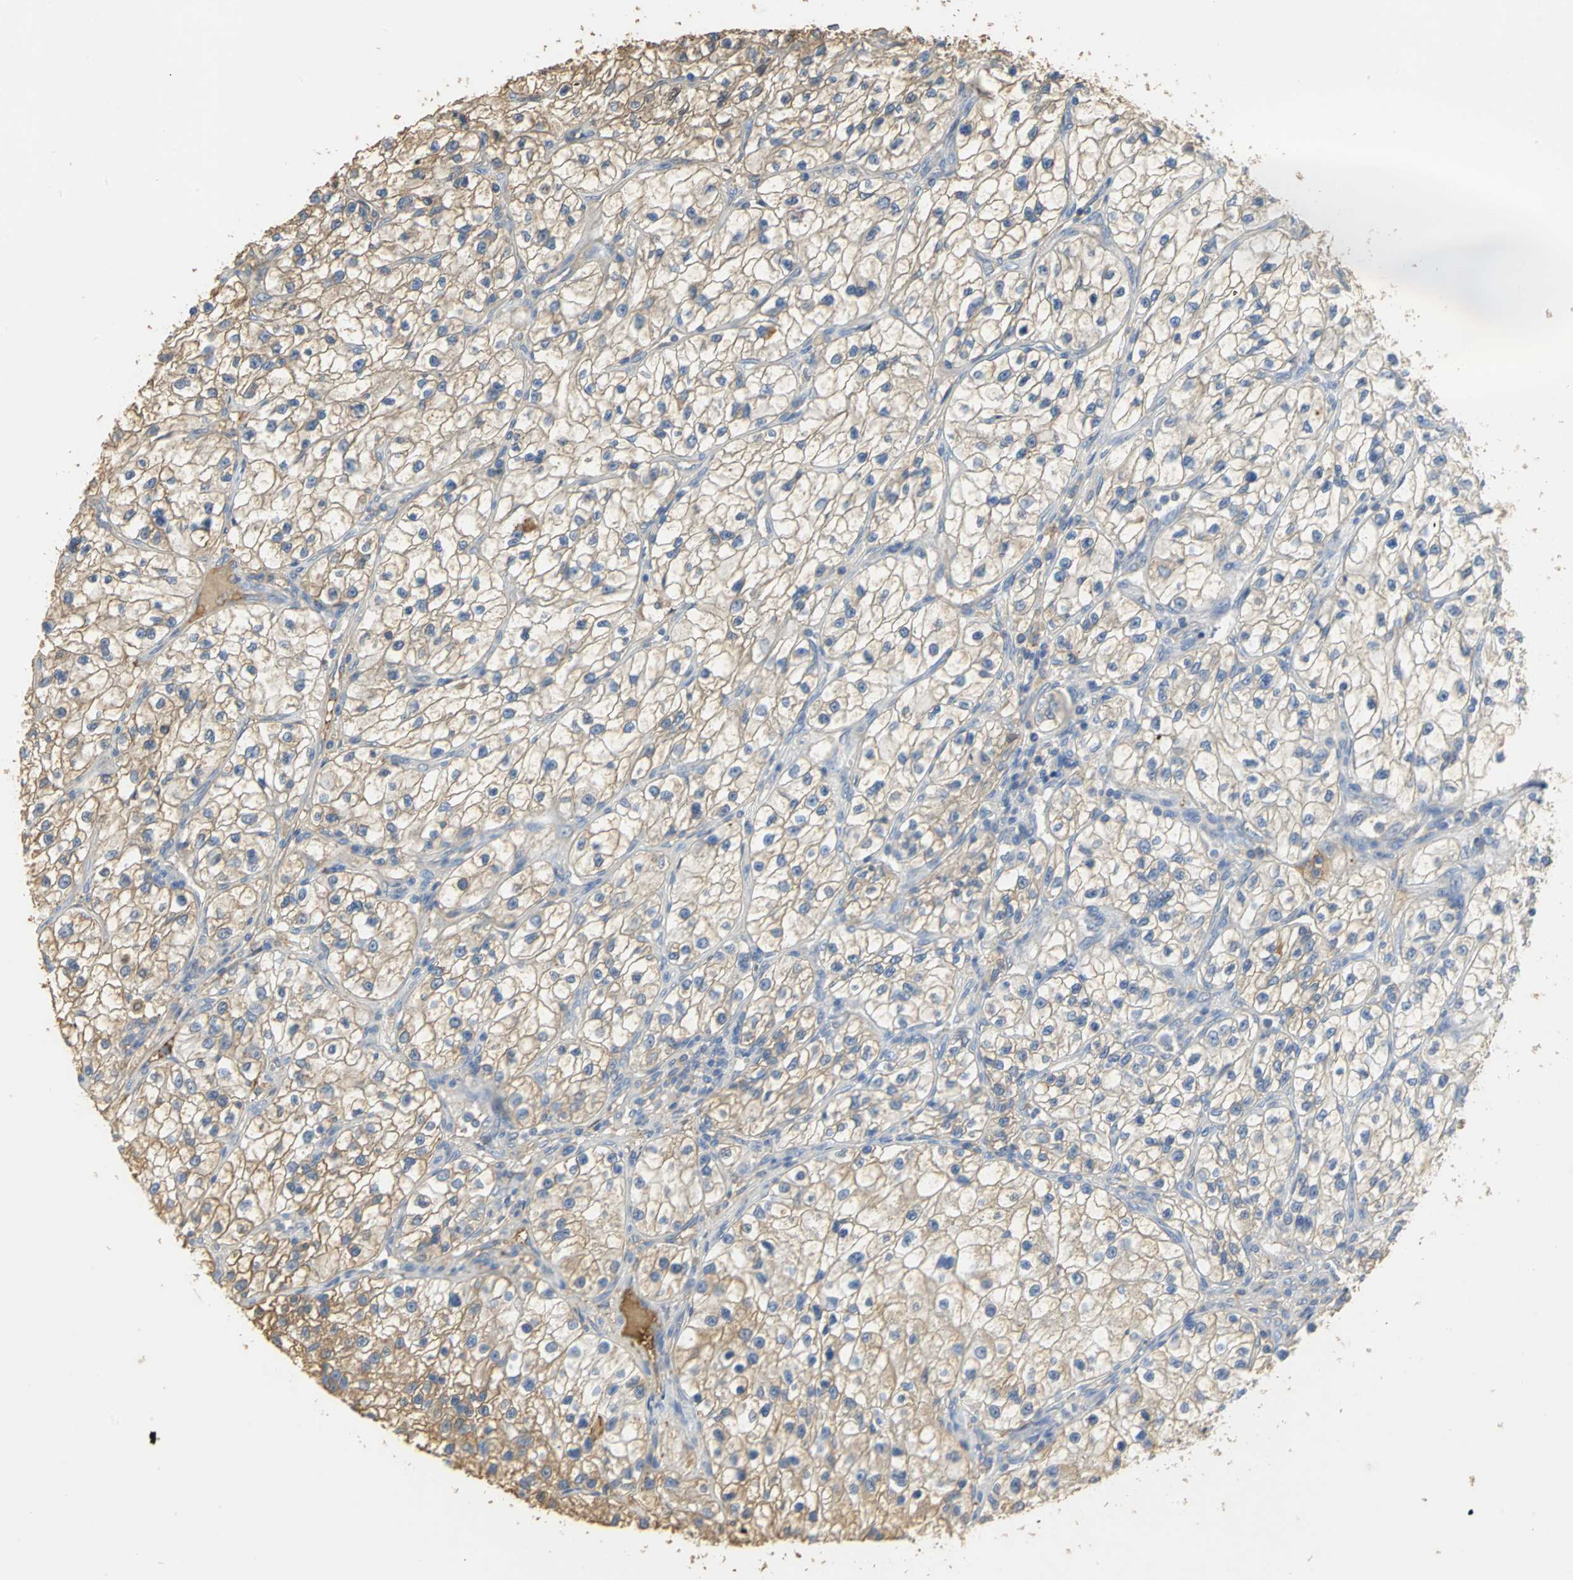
{"staining": {"intensity": "moderate", "quantity": ">75%", "location": "cytoplasmic/membranous"}, "tissue": "renal cancer", "cell_type": "Tumor cells", "image_type": "cancer", "snomed": [{"axis": "morphology", "description": "Adenocarcinoma, NOS"}, {"axis": "topography", "description": "Kidney"}], "caption": "Renal cancer stained for a protein shows moderate cytoplasmic/membranous positivity in tumor cells.", "gene": "GYG2", "patient": {"sex": "female", "age": 57}}